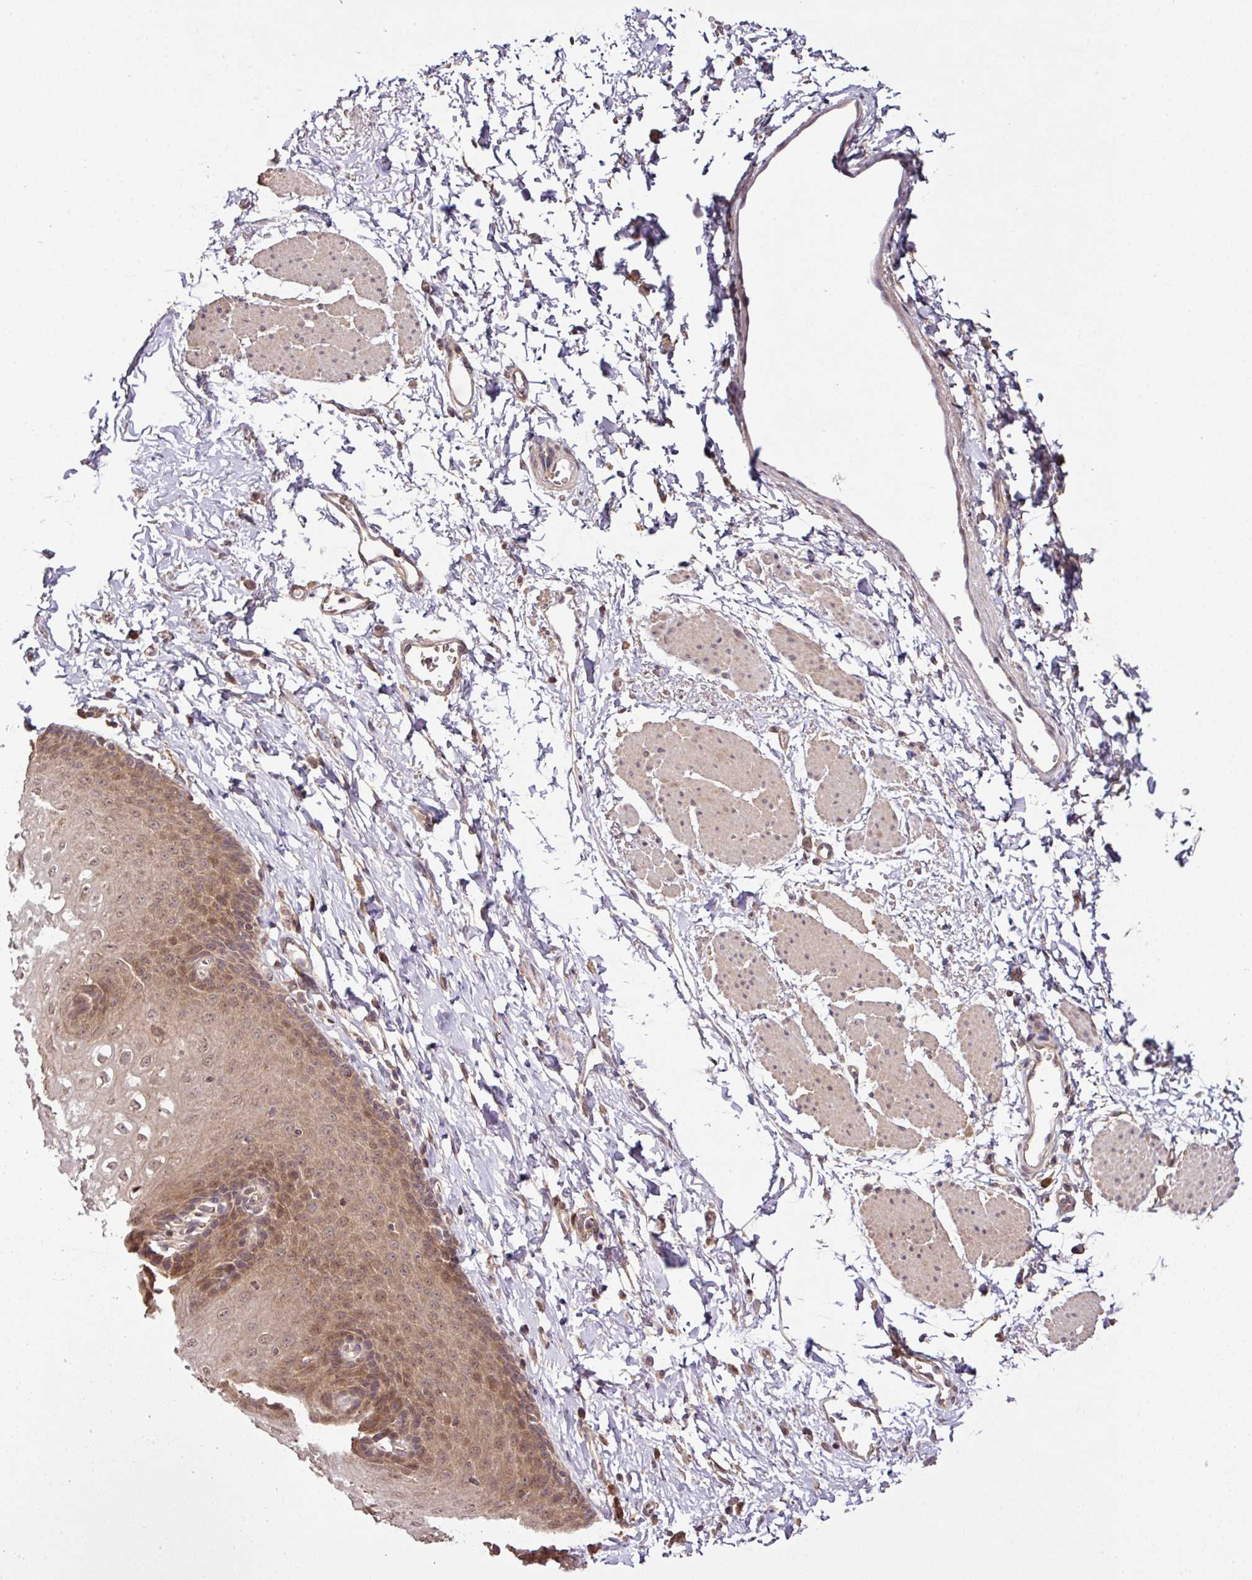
{"staining": {"intensity": "moderate", "quantity": ">75%", "location": "nuclear"}, "tissue": "esophagus", "cell_type": "Squamous epithelial cells", "image_type": "normal", "snomed": [{"axis": "morphology", "description": "Normal tissue, NOS"}, {"axis": "topography", "description": "Esophagus"}], "caption": "DAB (3,3'-diaminobenzidine) immunohistochemical staining of unremarkable esophagus exhibits moderate nuclear protein expression in about >75% of squamous epithelial cells.", "gene": "FAIM", "patient": {"sex": "male", "age": 70}}